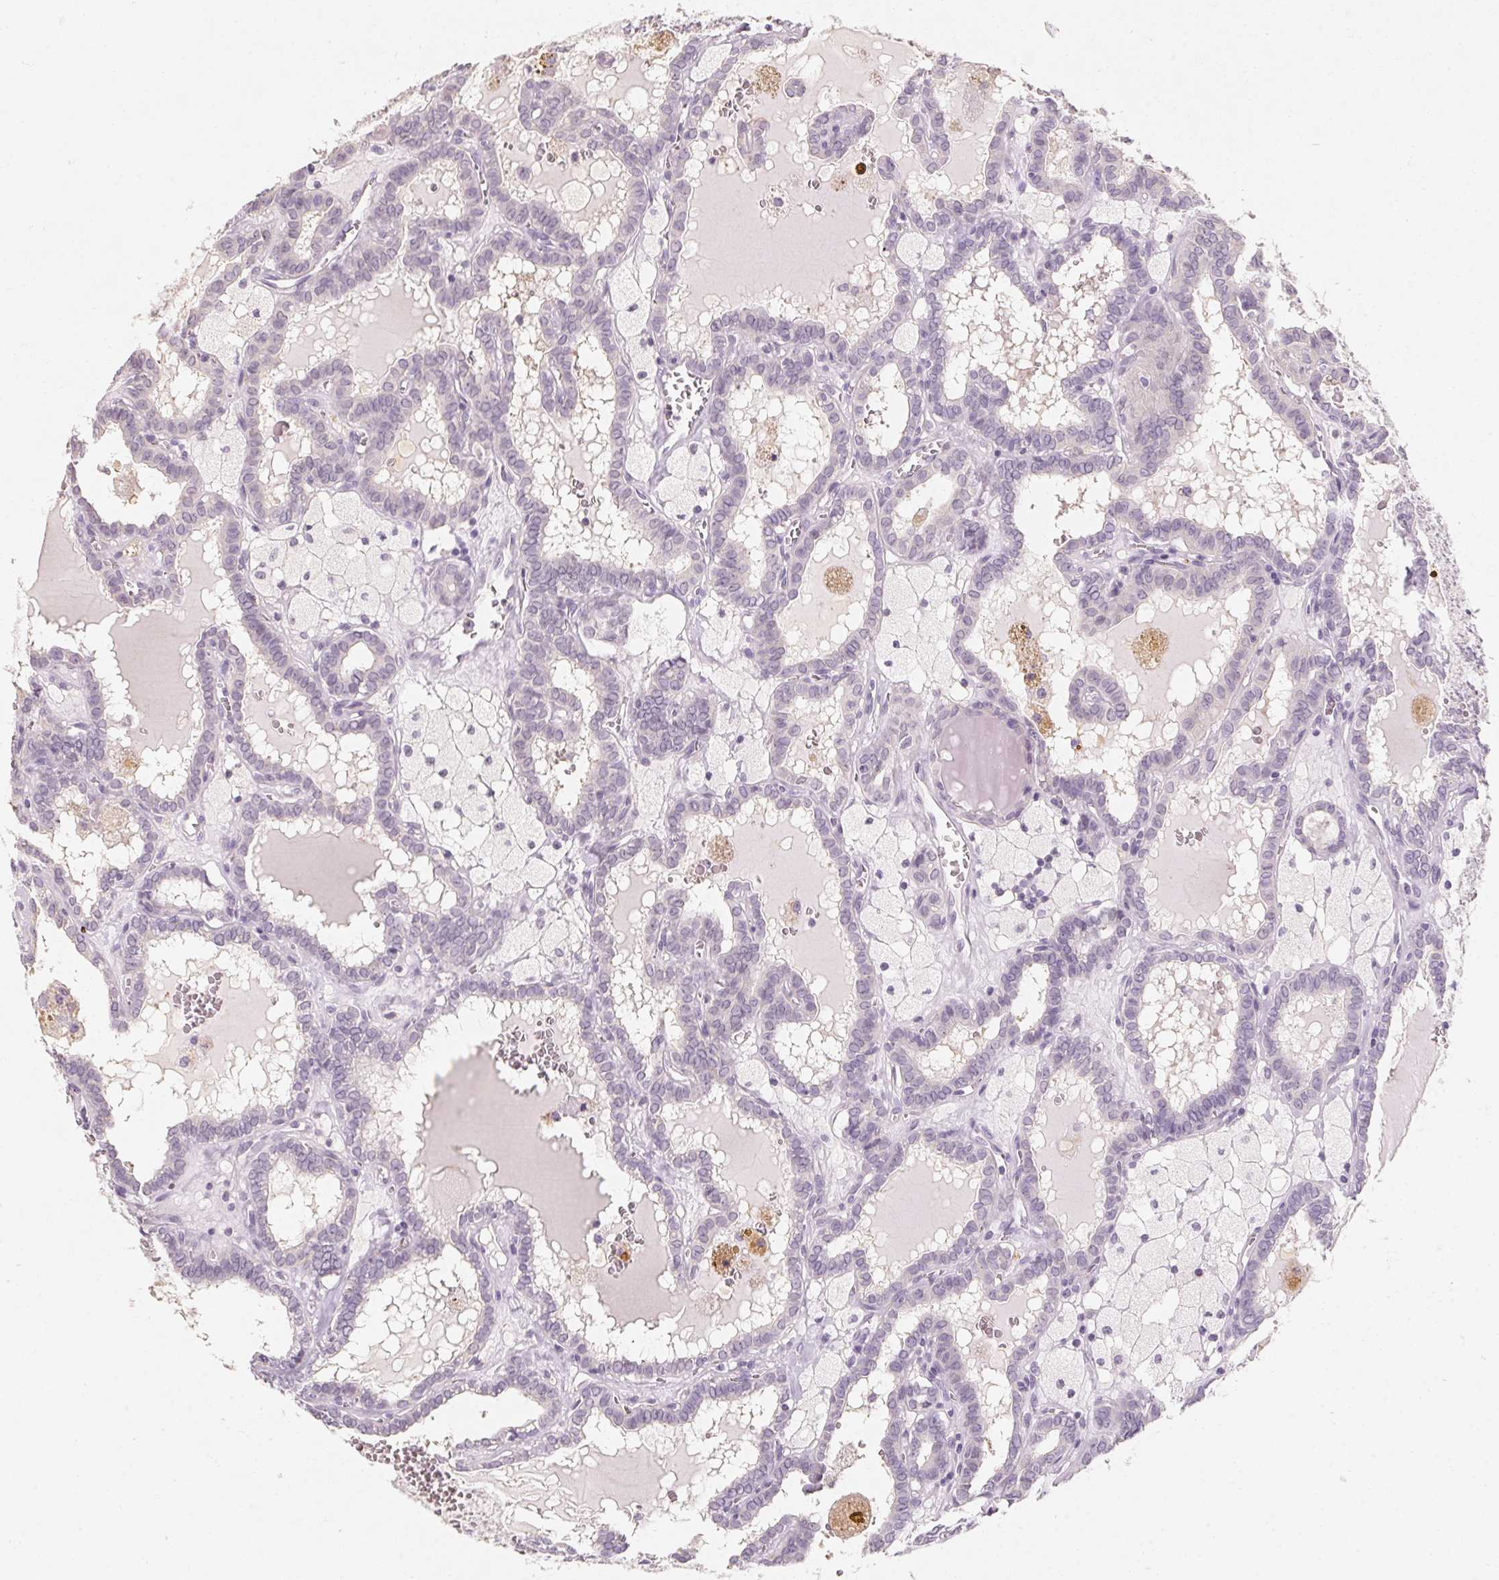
{"staining": {"intensity": "negative", "quantity": "none", "location": "none"}, "tissue": "thyroid cancer", "cell_type": "Tumor cells", "image_type": "cancer", "snomed": [{"axis": "morphology", "description": "Papillary adenocarcinoma, NOS"}, {"axis": "topography", "description": "Thyroid gland"}], "caption": "The image displays no significant expression in tumor cells of thyroid papillary adenocarcinoma. (DAB (3,3'-diaminobenzidine) immunohistochemistry with hematoxylin counter stain).", "gene": "CAPZA3", "patient": {"sex": "female", "age": 39}}